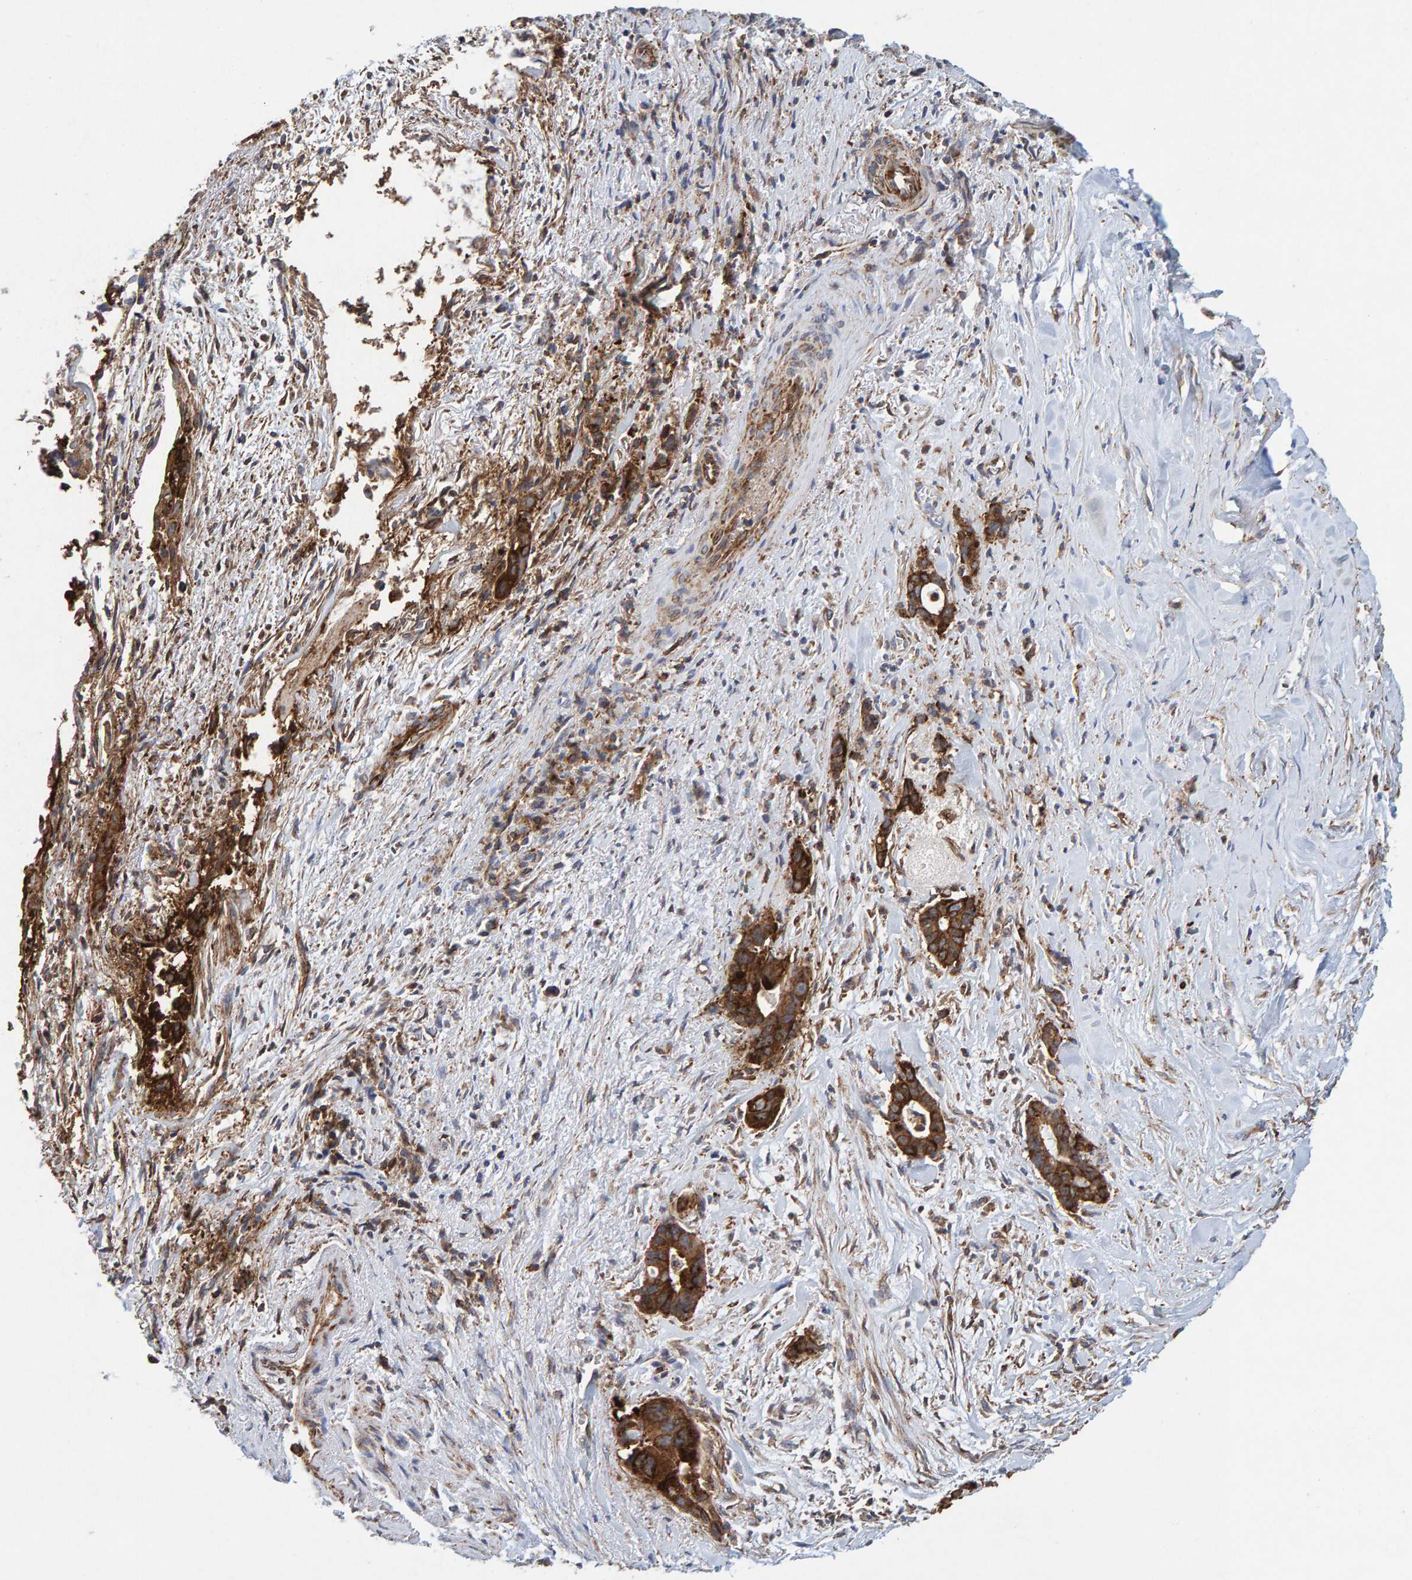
{"staining": {"intensity": "strong", "quantity": ">75%", "location": "cytoplasmic/membranous"}, "tissue": "liver cancer", "cell_type": "Tumor cells", "image_type": "cancer", "snomed": [{"axis": "morphology", "description": "Cholangiocarcinoma"}, {"axis": "topography", "description": "Liver"}], "caption": "Human cholangiocarcinoma (liver) stained with a protein marker shows strong staining in tumor cells.", "gene": "MVP", "patient": {"sex": "female", "age": 55}}